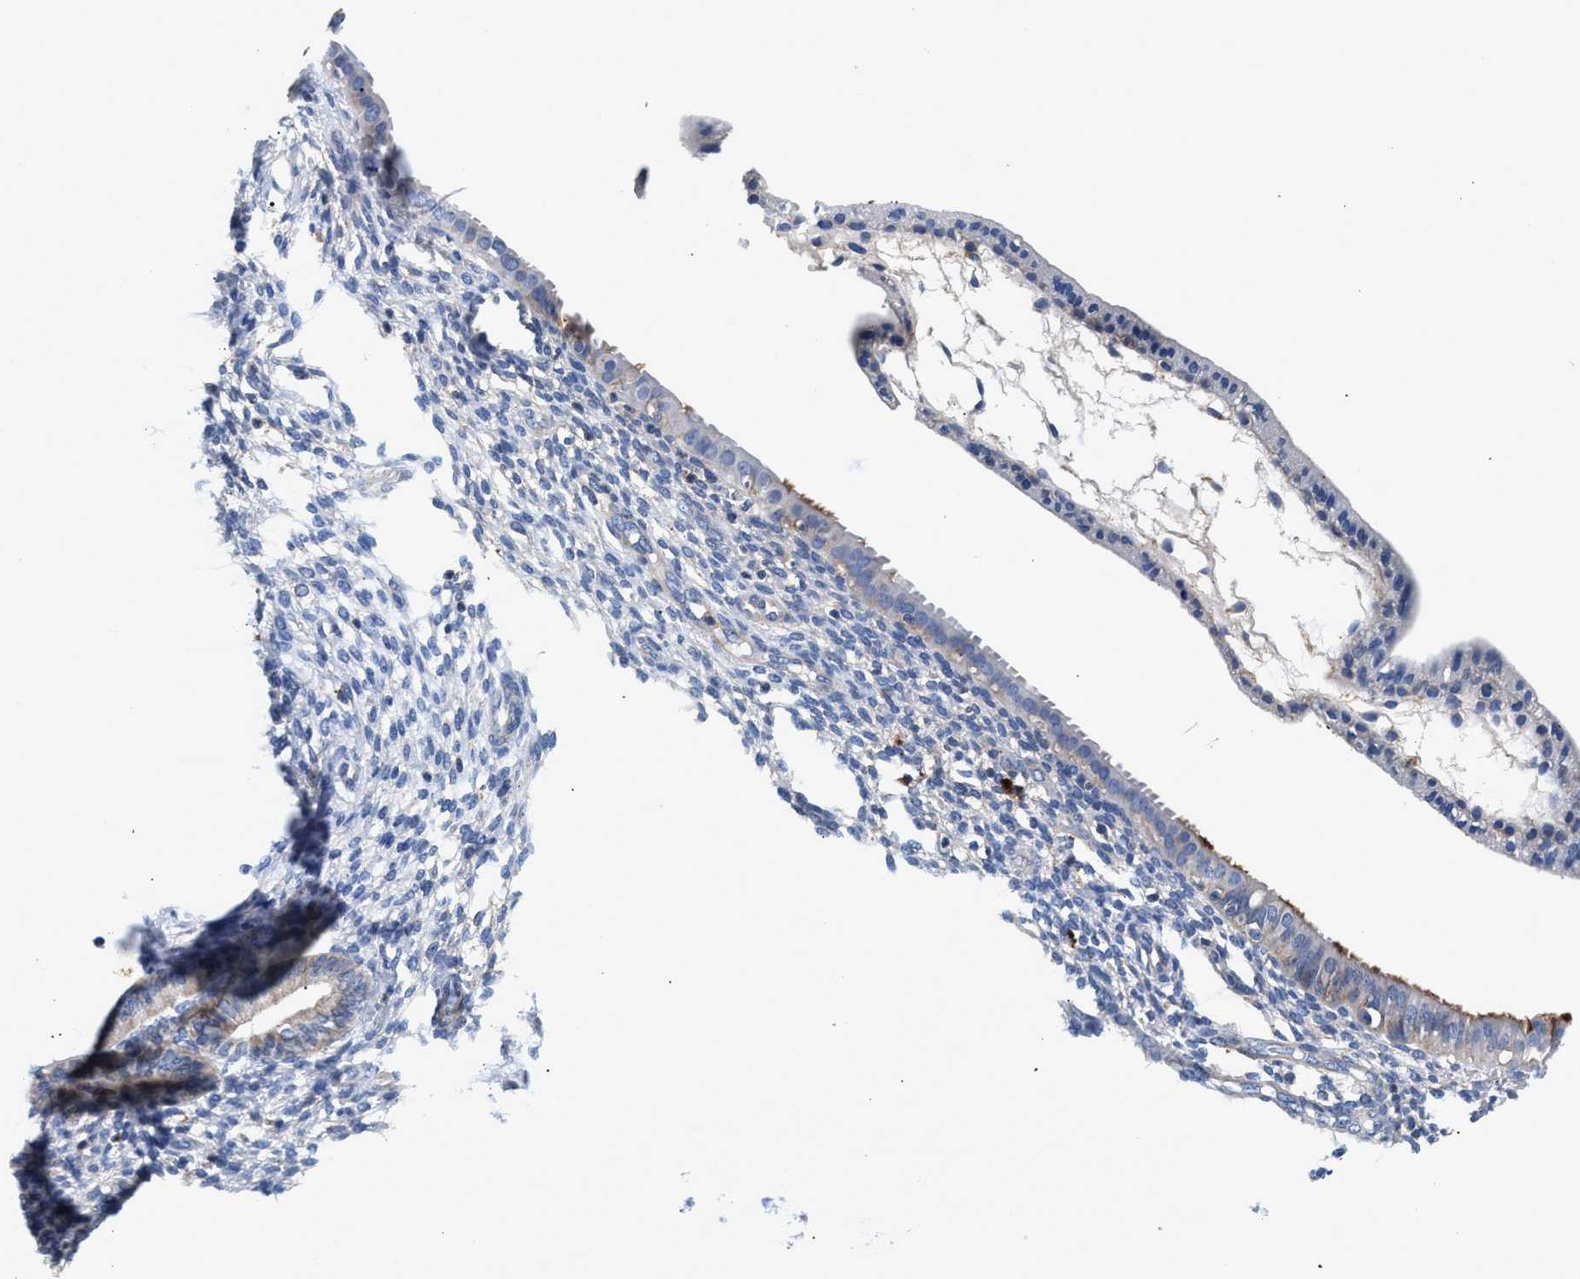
{"staining": {"intensity": "negative", "quantity": "none", "location": "none"}, "tissue": "endometrium", "cell_type": "Cells in endometrial stroma", "image_type": "normal", "snomed": [{"axis": "morphology", "description": "Normal tissue, NOS"}, {"axis": "topography", "description": "Endometrium"}], "caption": "Unremarkable endometrium was stained to show a protein in brown. There is no significant expression in cells in endometrial stroma. (DAB immunohistochemistry (IHC), high magnification).", "gene": "GNAI3", "patient": {"sex": "female", "age": 61}}